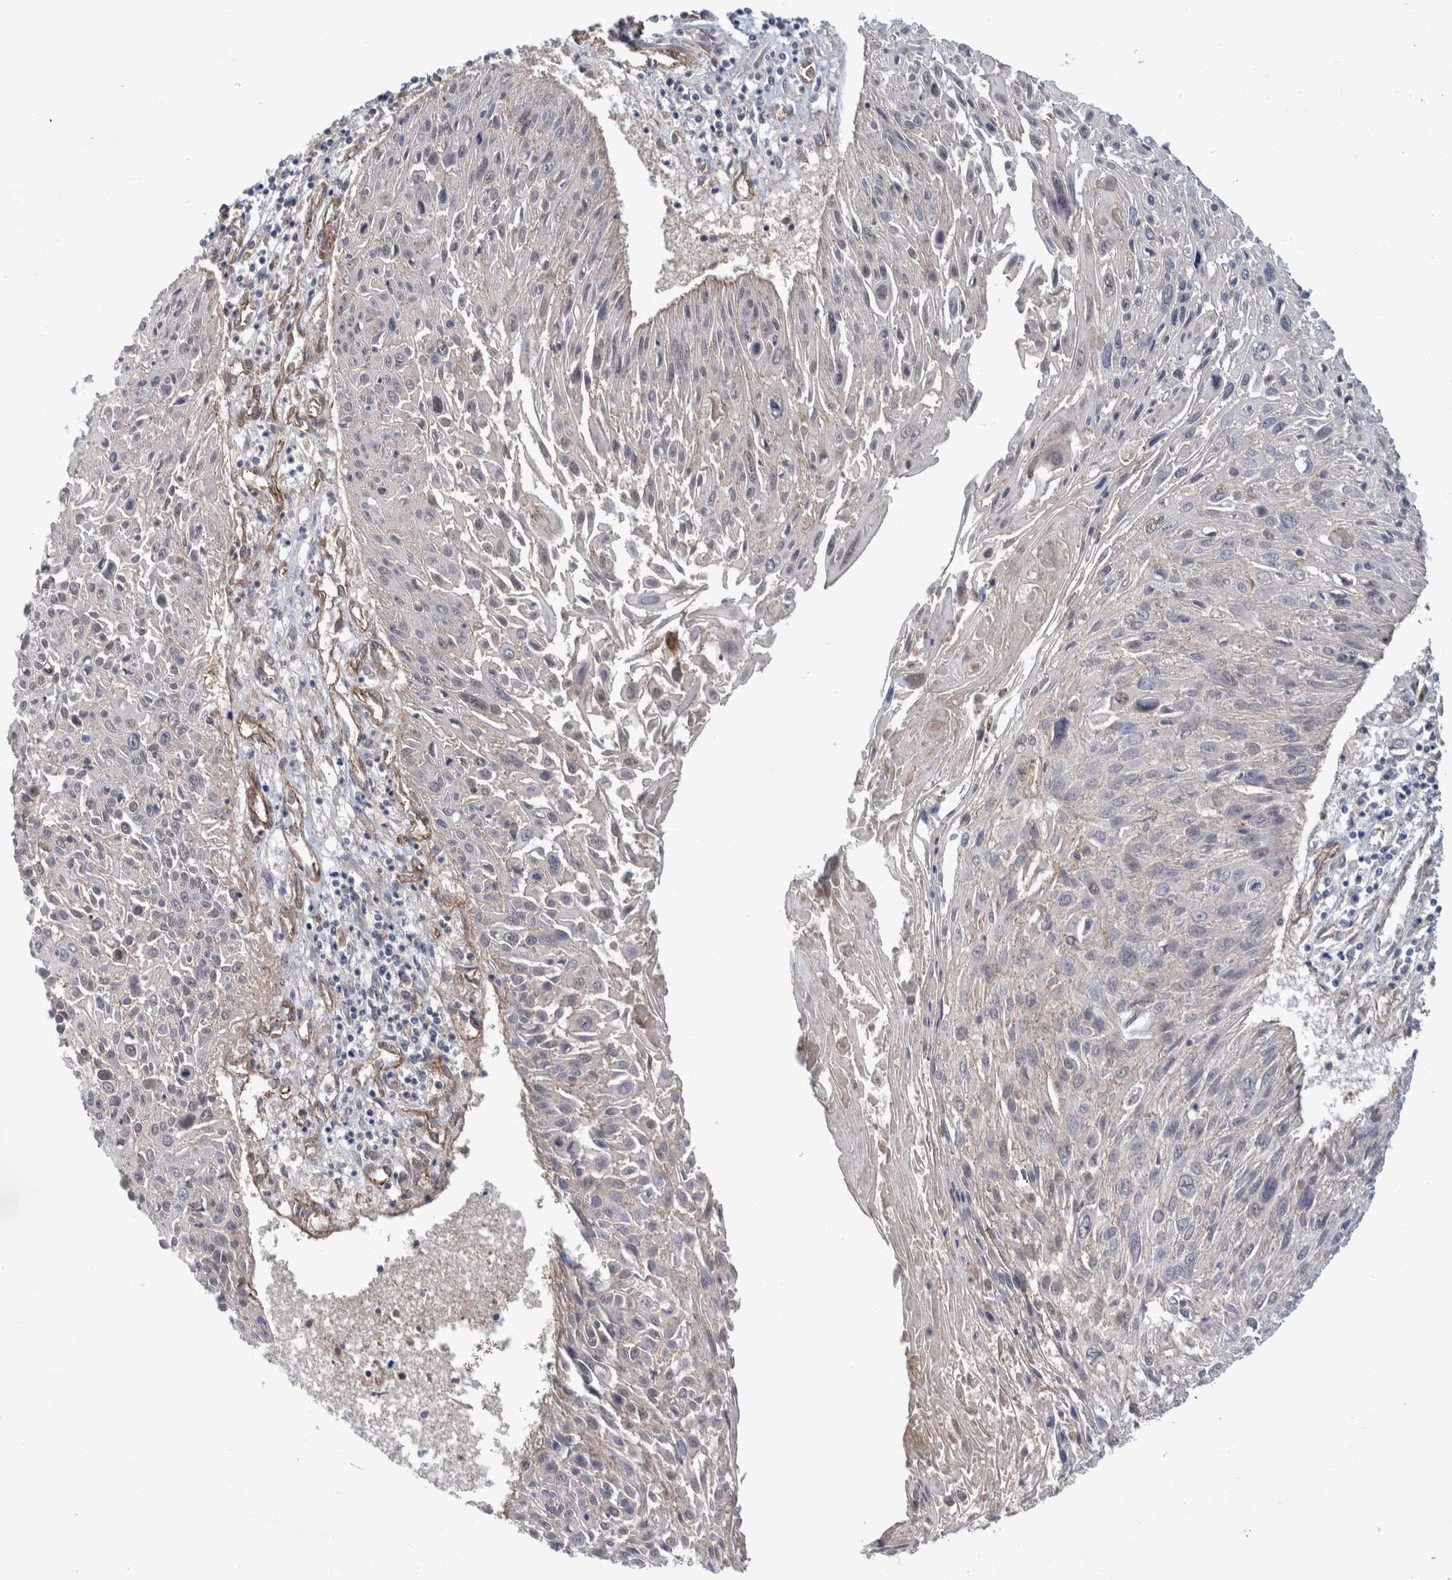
{"staining": {"intensity": "negative", "quantity": "none", "location": "none"}, "tissue": "cervical cancer", "cell_type": "Tumor cells", "image_type": "cancer", "snomed": [{"axis": "morphology", "description": "Squamous cell carcinoma, NOS"}, {"axis": "topography", "description": "Cervix"}], "caption": "This is an IHC histopathology image of human cervical cancer (squamous cell carcinoma). There is no expression in tumor cells.", "gene": "SLC25A10", "patient": {"sex": "female", "age": 51}}